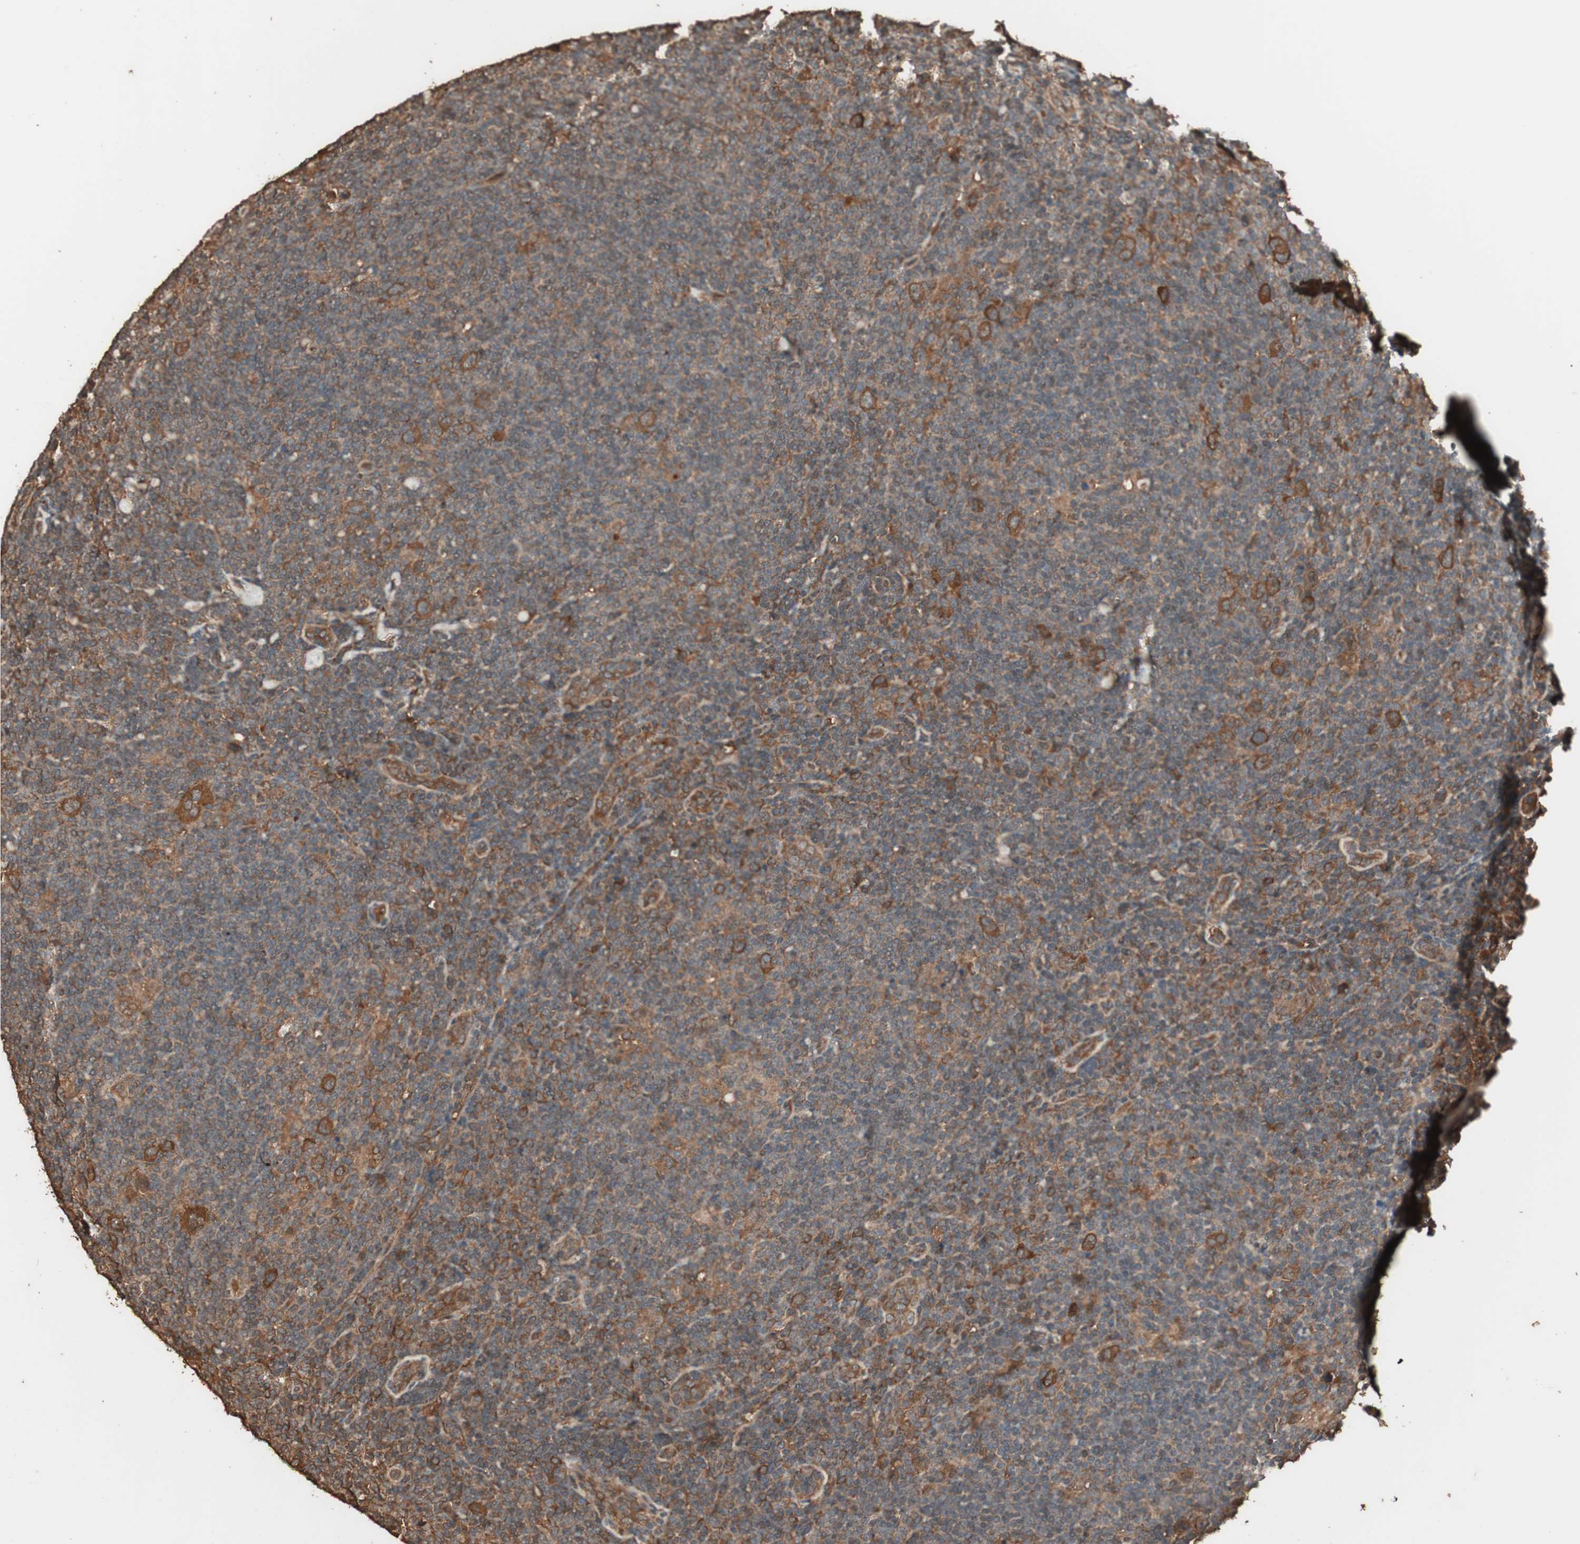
{"staining": {"intensity": "moderate", "quantity": ">75%", "location": "cytoplasmic/membranous"}, "tissue": "lymphoma", "cell_type": "Tumor cells", "image_type": "cancer", "snomed": [{"axis": "morphology", "description": "Hodgkin's disease, NOS"}, {"axis": "topography", "description": "Lymph node"}], "caption": "Tumor cells display medium levels of moderate cytoplasmic/membranous staining in about >75% of cells in Hodgkin's disease.", "gene": "CCN4", "patient": {"sex": "female", "age": 57}}